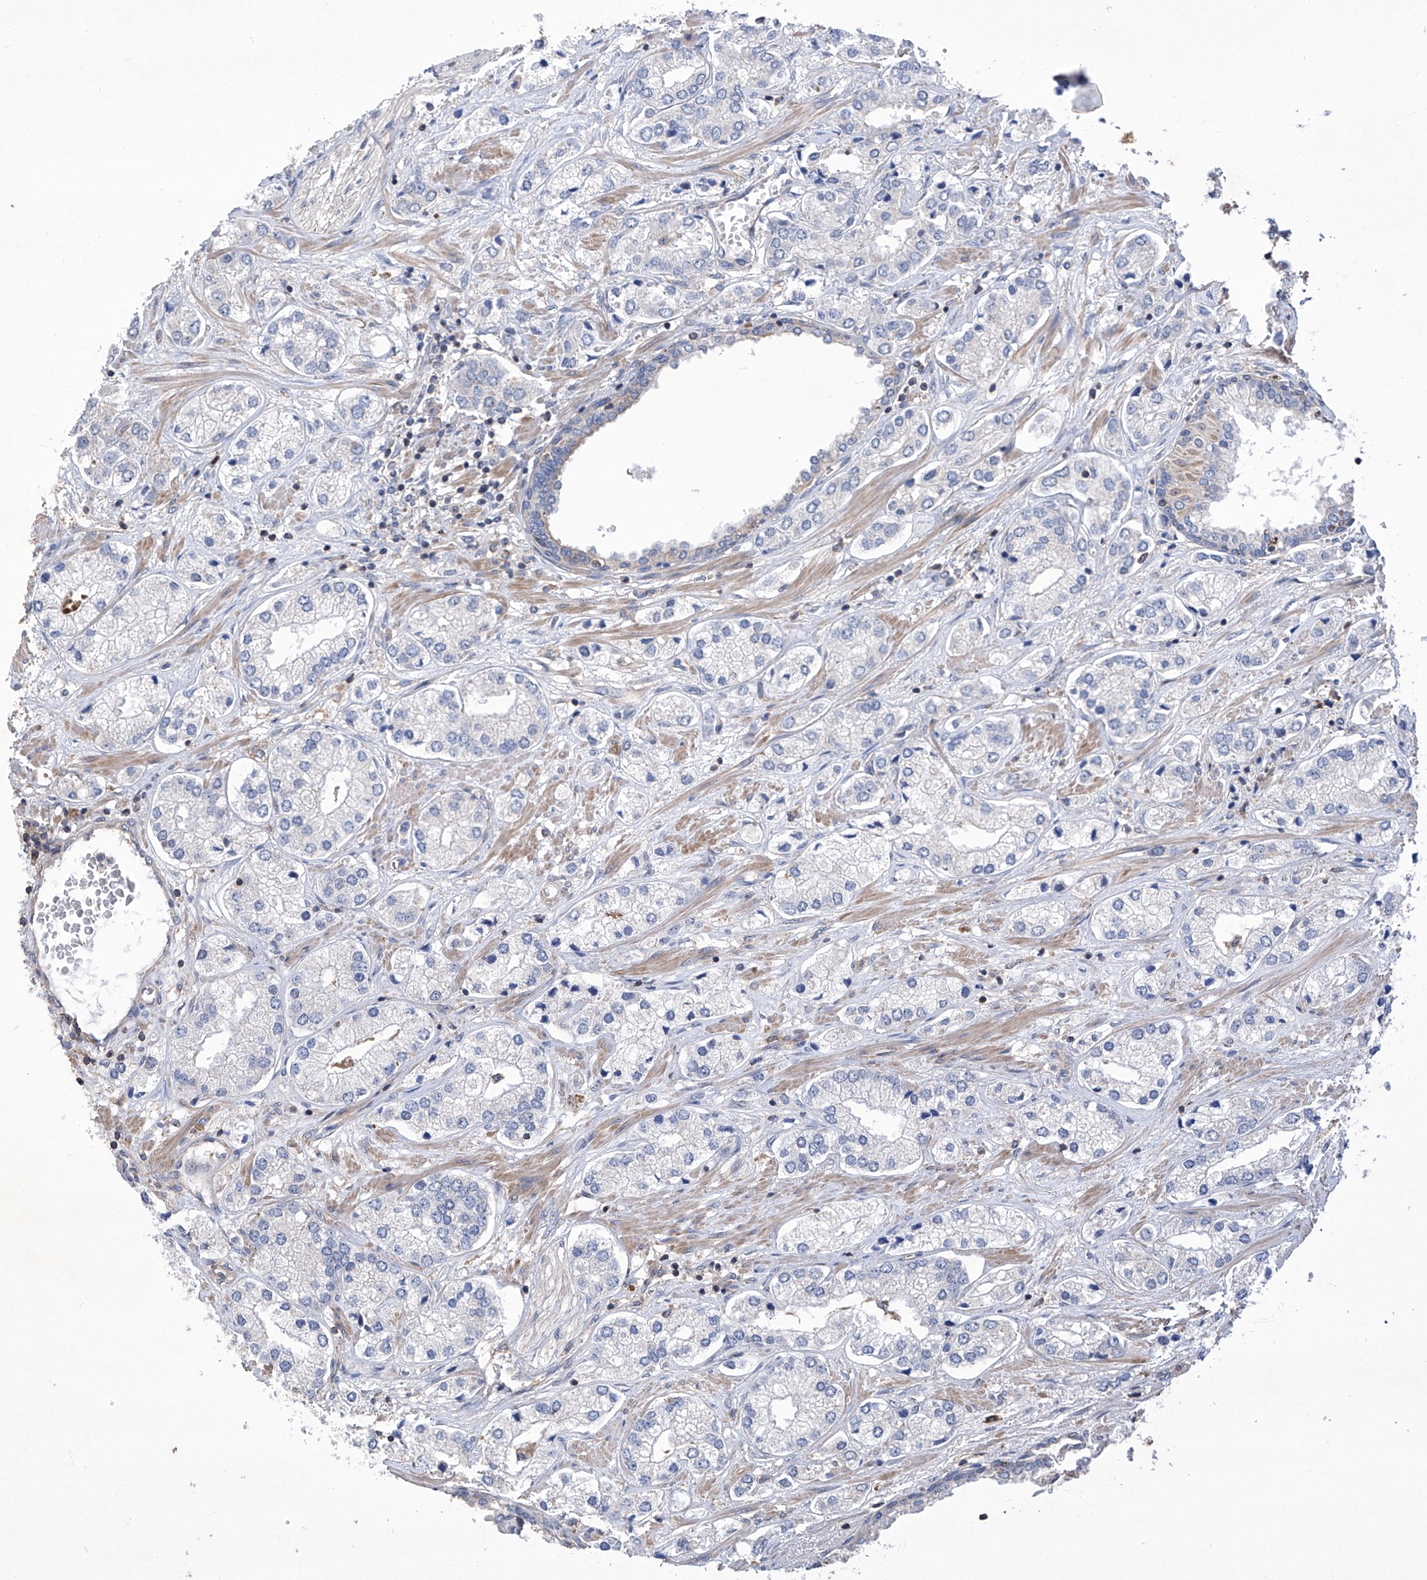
{"staining": {"intensity": "negative", "quantity": "none", "location": "none"}, "tissue": "prostate cancer", "cell_type": "Tumor cells", "image_type": "cancer", "snomed": [{"axis": "morphology", "description": "Adenocarcinoma, High grade"}, {"axis": "topography", "description": "Prostate"}], "caption": "Immunohistochemical staining of prostate adenocarcinoma (high-grade) displays no significant positivity in tumor cells.", "gene": "KIFC2", "patient": {"sex": "male", "age": 66}}